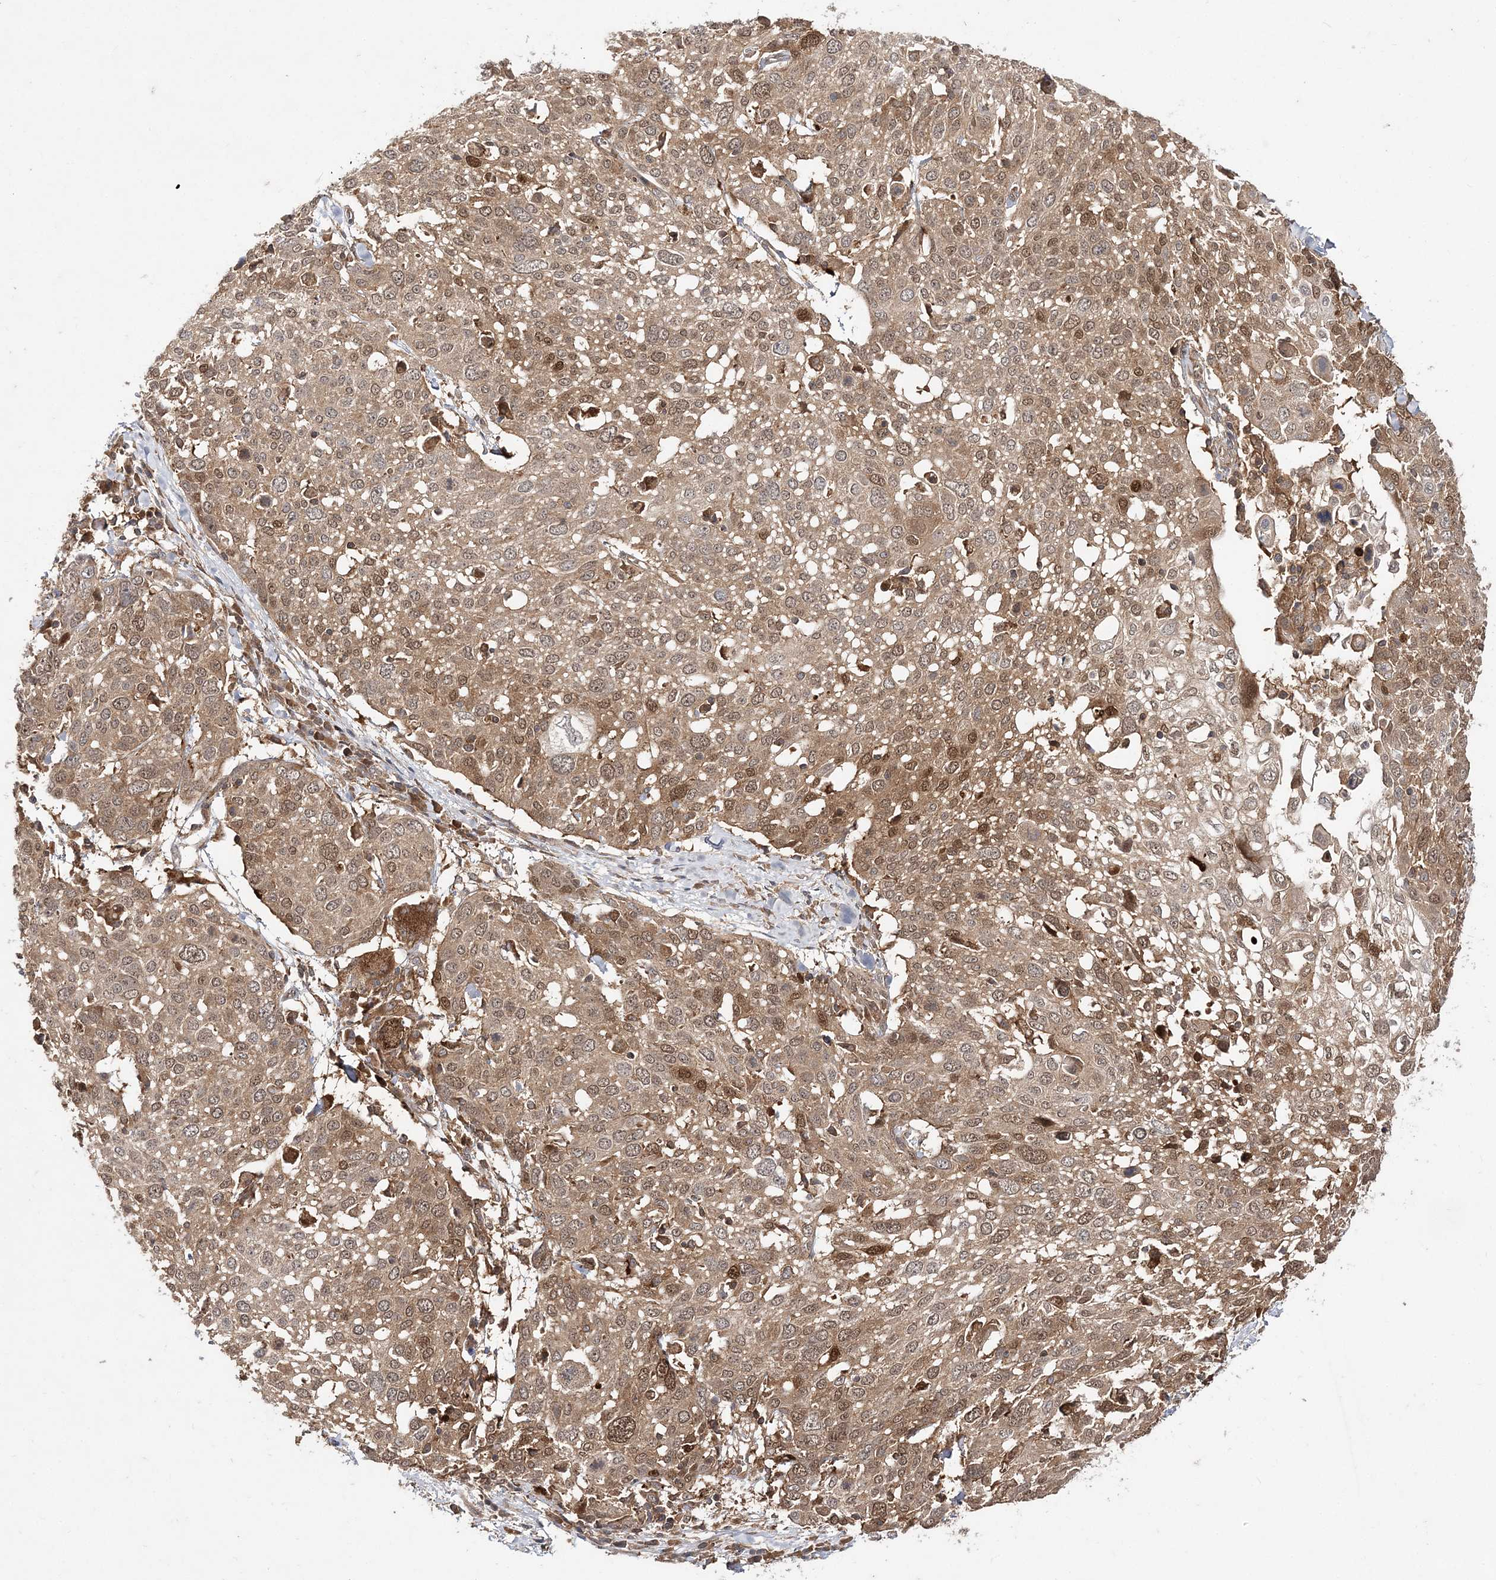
{"staining": {"intensity": "moderate", "quantity": ">75%", "location": "cytoplasmic/membranous,nuclear"}, "tissue": "lung cancer", "cell_type": "Tumor cells", "image_type": "cancer", "snomed": [{"axis": "morphology", "description": "Squamous cell carcinoma, NOS"}, {"axis": "topography", "description": "Lung"}], "caption": "Moderate cytoplasmic/membranous and nuclear positivity is appreciated in approximately >75% of tumor cells in lung cancer.", "gene": "TMEM9B", "patient": {"sex": "male", "age": 65}}